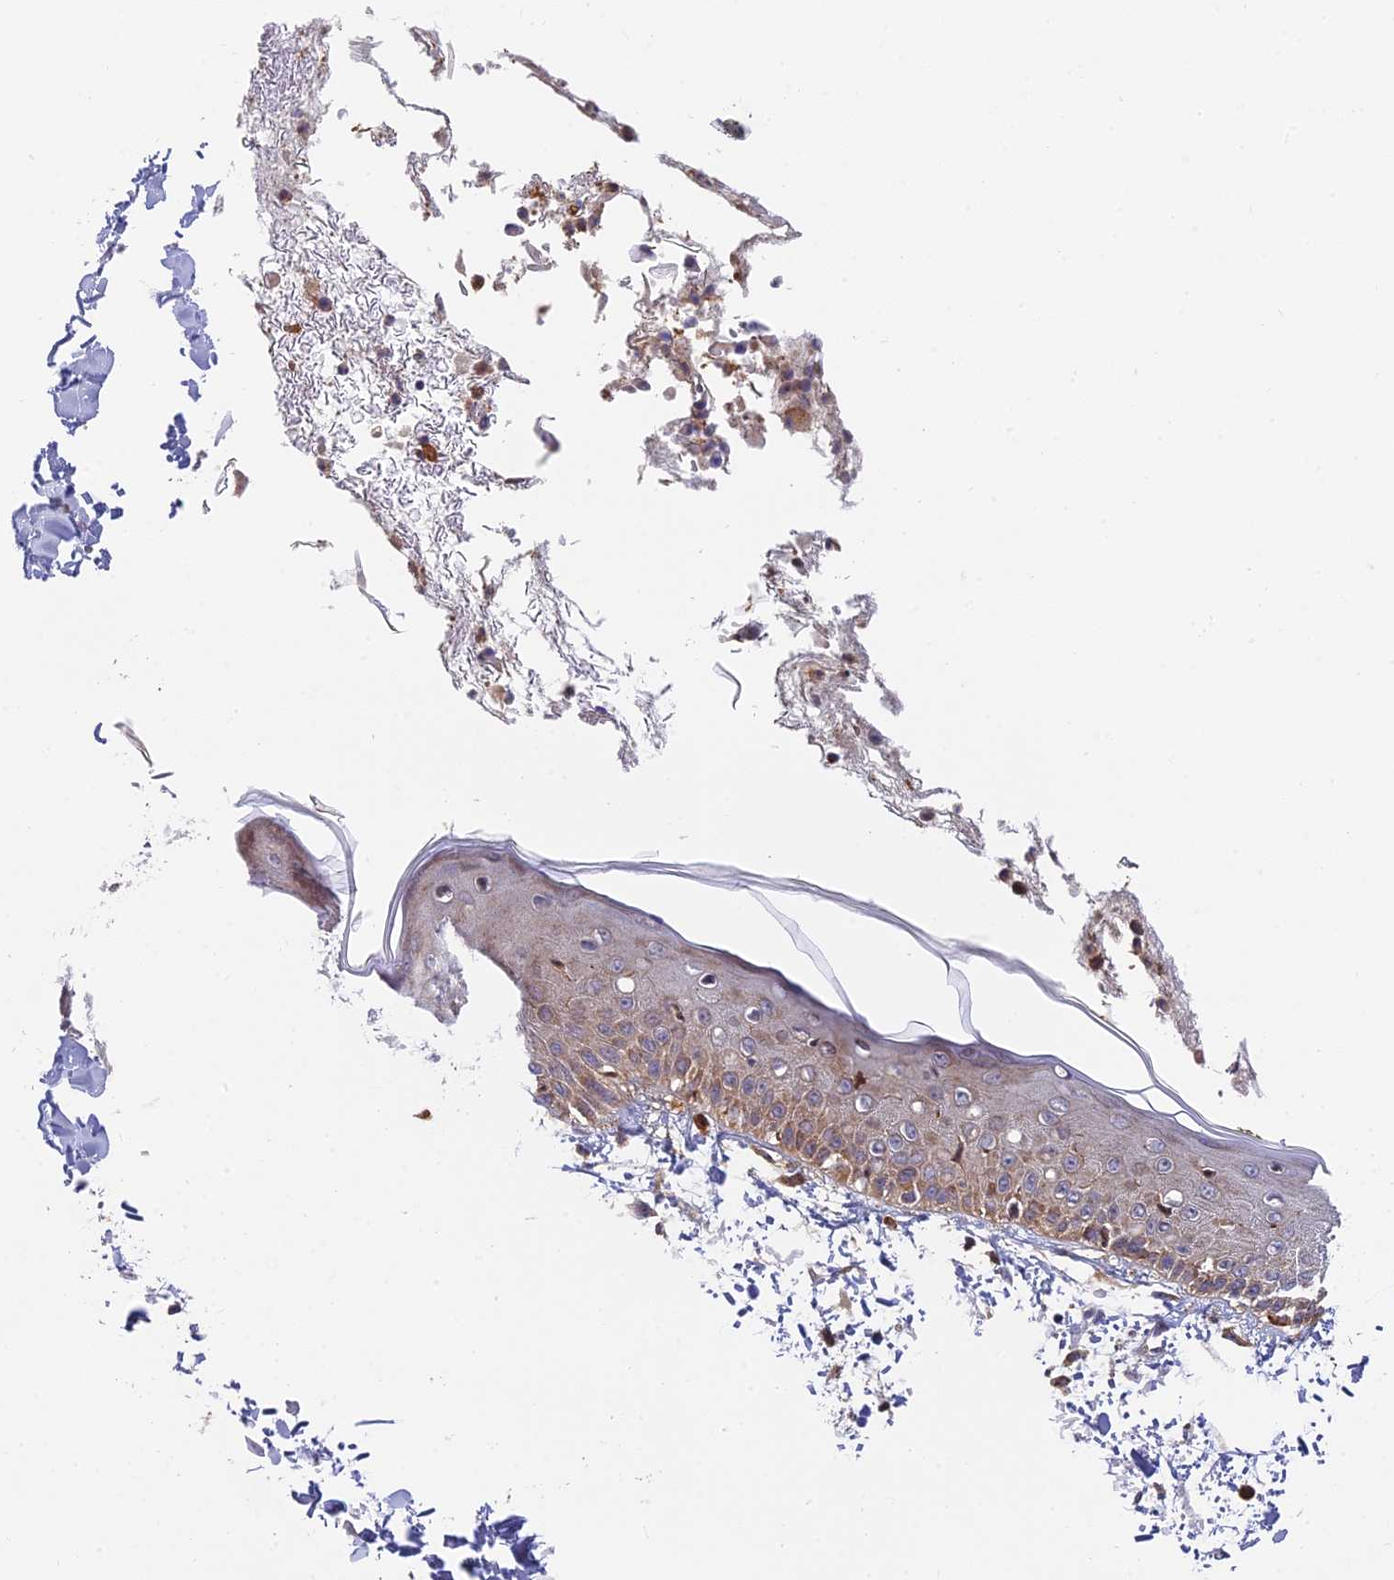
{"staining": {"intensity": "weak", "quantity": ">75%", "location": "cytoplasmic/membranous"}, "tissue": "skin", "cell_type": "Fibroblasts", "image_type": "normal", "snomed": [{"axis": "morphology", "description": "Normal tissue, NOS"}, {"axis": "morphology", "description": "Squamous cell carcinoma, NOS"}, {"axis": "topography", "description": "Skin"}, {"axis": "topography", "description": "Peripheral nerve tissue"}], "caption": "Immunohistochemistry (IHC) (DAB (3,3'-diaminobenzidine)) staining of benign skin displays weak cytoplasmic/membranous protein staining in approximately >75% of fibroblasts. (DAB IHC with brightfield microscopy, high magnification).", "gene": "IPO5", "patient": {"sex": "male", "age": 83}}